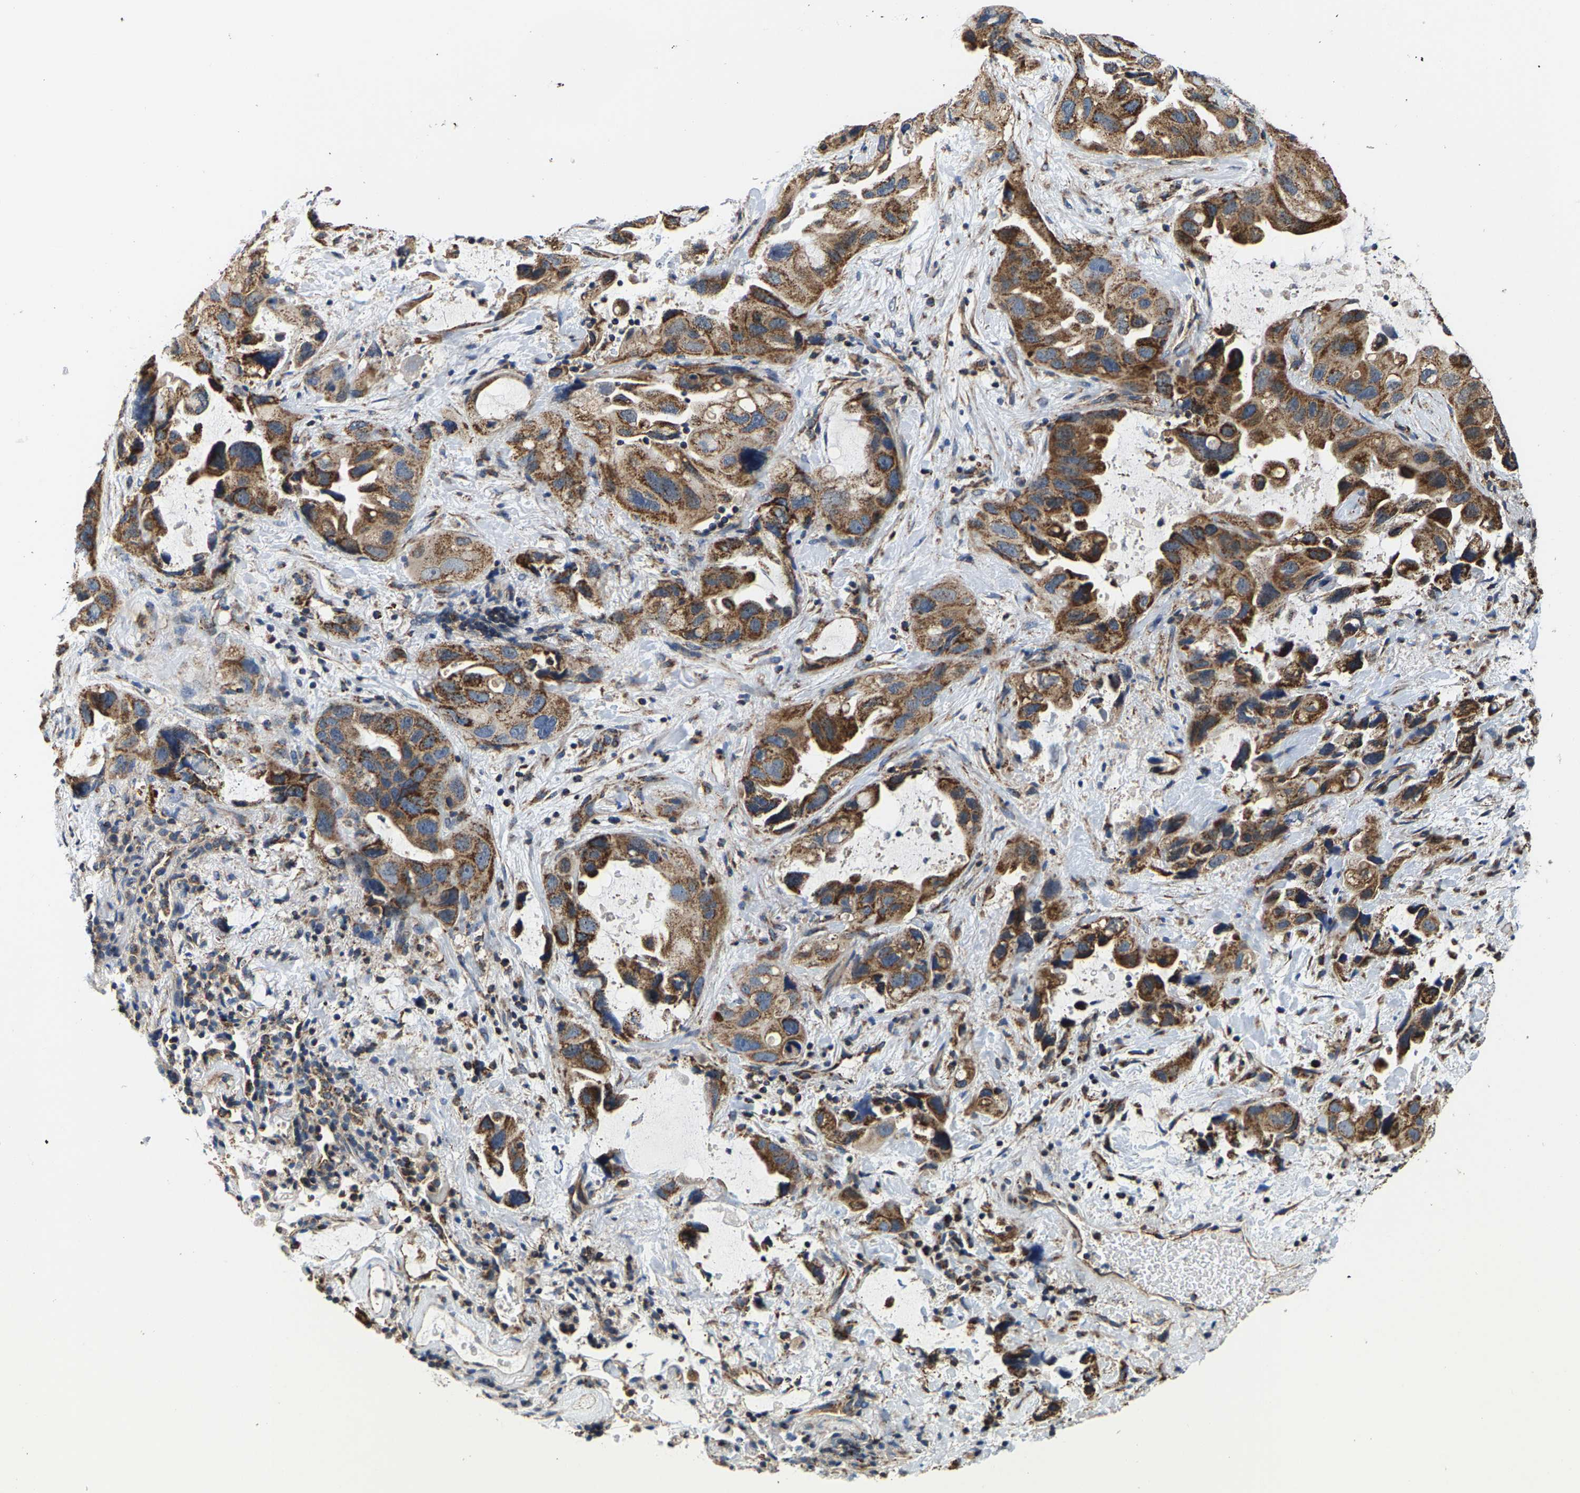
{"staining": {"intensity": "moderate", "quantity": ">75%", "location": "cytoplasmic/membranous"}, "tissue": "lung cancer", "cell_type": "Tumor cells", "image_type": "cancer", "snomed": [{"axis": "morphology", "description": "Squamous cell carcinoma, NOS"}, {"axis": "topography", "description": "Lung"}], "caption": "Immunohistochemistry histopathology image of neoplastic tissue: lung cancer stained using IHC shows medium levels of moderate protein expression localized specifically in the cytoplasmic/membranous of tumor cells, appearing as a cytoplasmic/membranous brown color.", "gene": "SHMT2", "patient": {"sex": "female", "age": 73}}